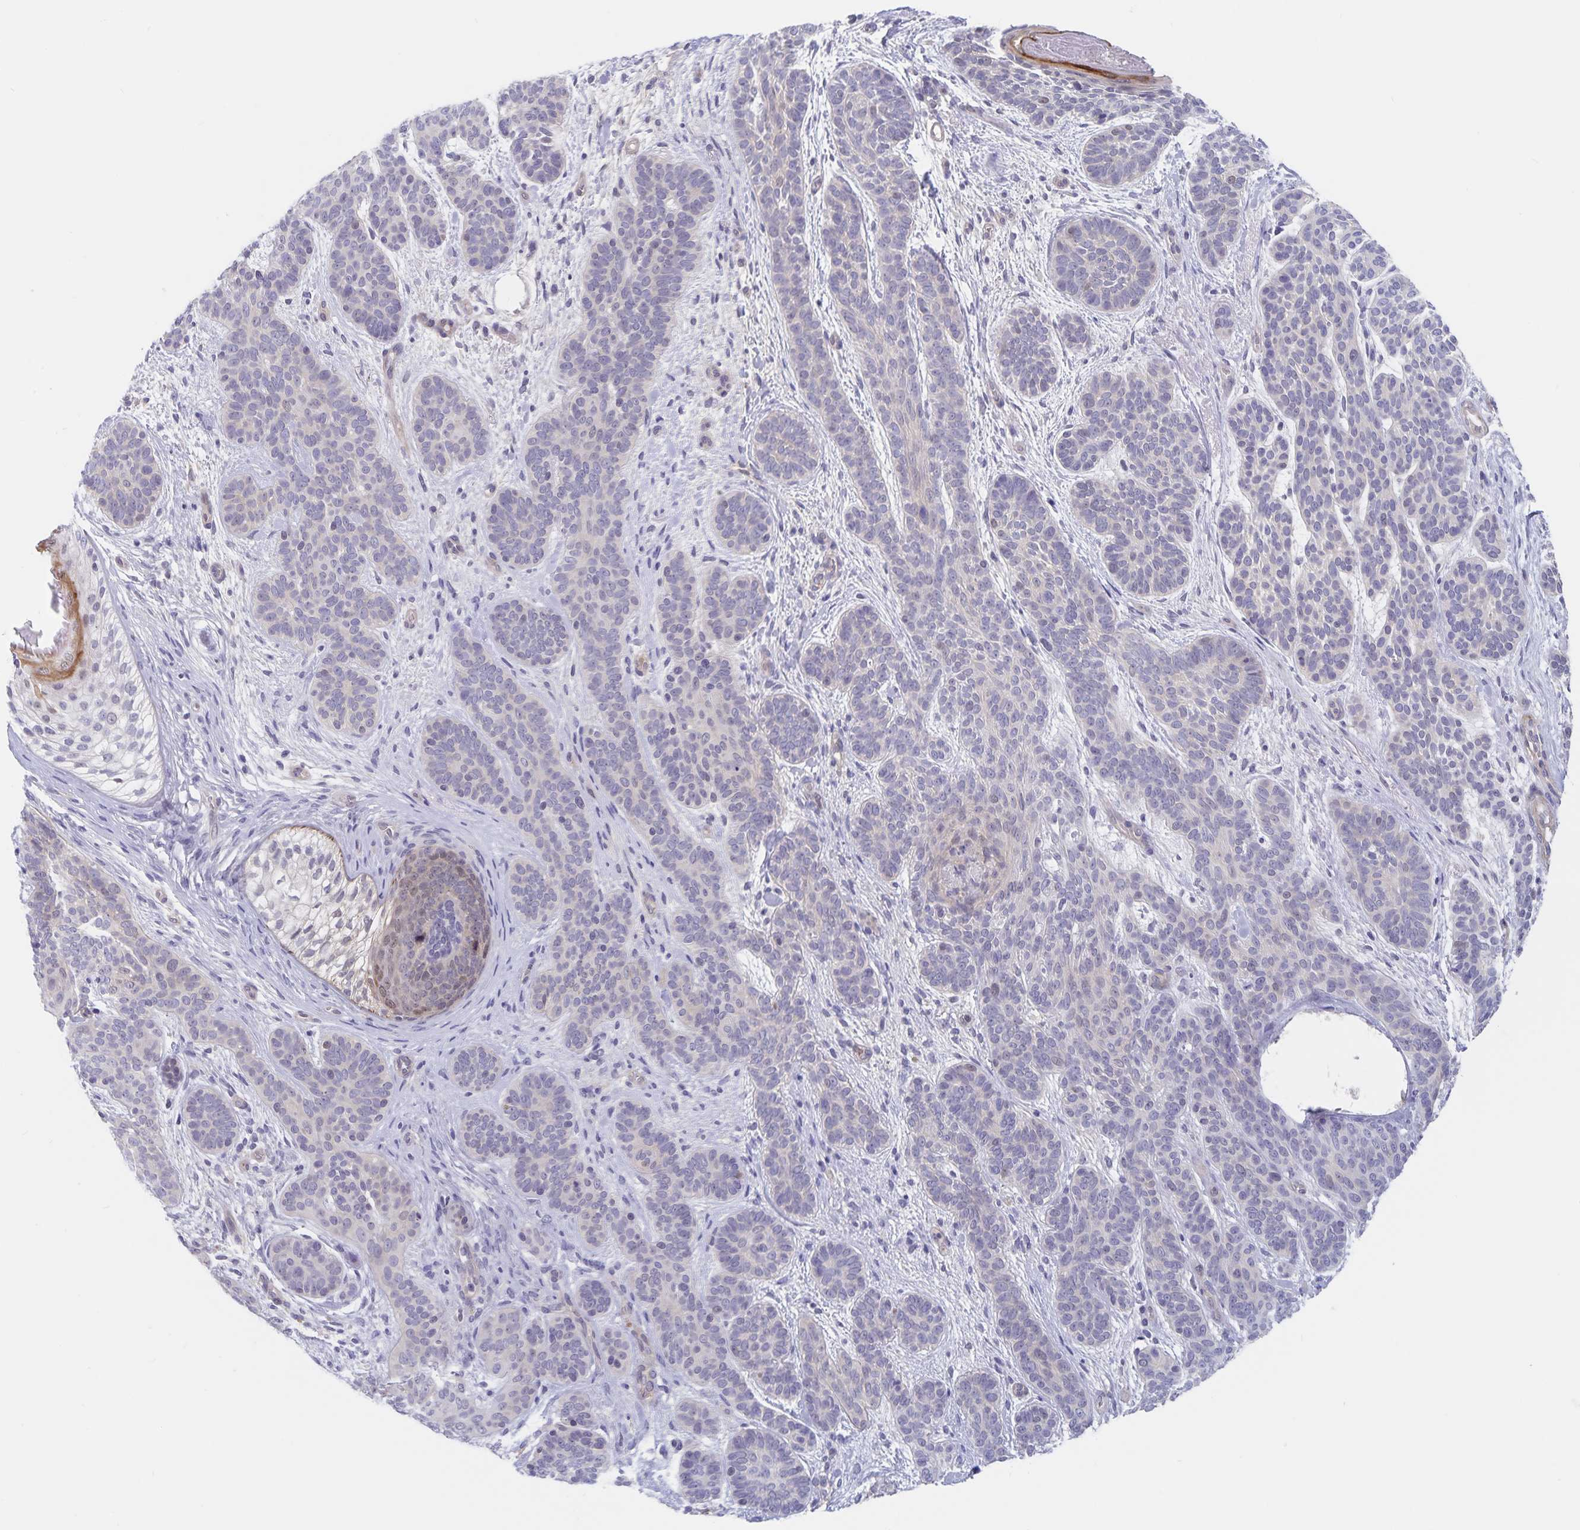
{"staining": {"intensity": "negative", "quantity": "none", "location": "none"}, "tissue": "skin cancer", "cell_type": "Tumor cells", "image_type": "cancer", "snomed": [{"axis": "morphology", "description": "Basal cell carcinoma"}, {"axis": "topography", "description": "Skin"}], "caption": "DAB (3,3'-diaminobenzidine) immunohistochemical staining of human basal cell carcinoma (skin) reveals no significant staining in tumor cells.", "gene": "BAG6", "patient": {"sex": "female", "age": 82}}